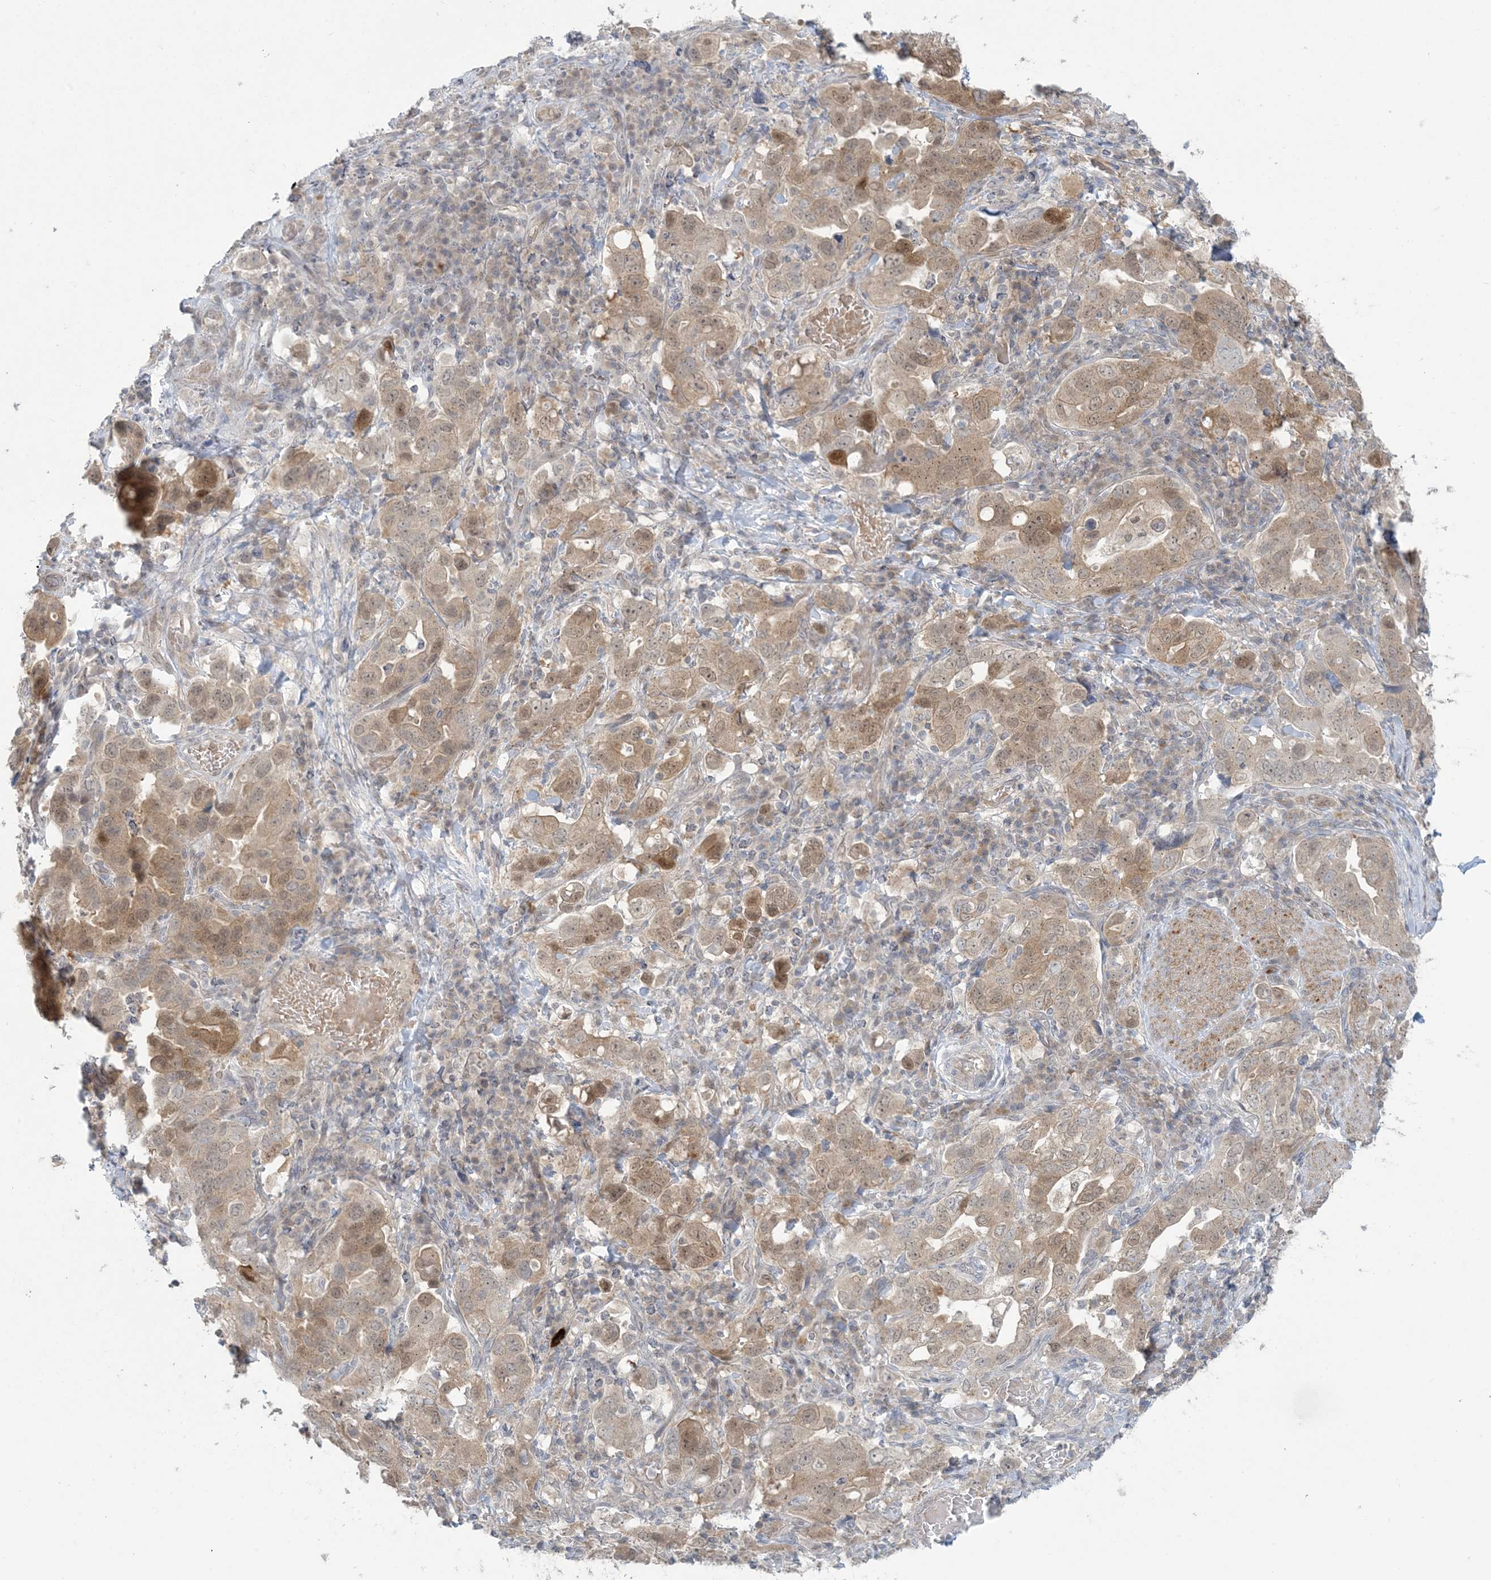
{"staining": {"intensity": "moderate", "quantity": ">75%", "location": "cytoplasmic/membranous,nuclear"}, "tissue": "stomach cancer", "cell_type": "Tumor cells", "image_type": "cancer", "snomed": [{"axis": "morphology", "description": "Adenocarcinoma, NOS"}, {"axis": "topography", "description": "Stomach, upper"}], "caption": "A medium amount of moderate cytoplasmic/membranous and nuclear positivity is present in about >75% of tumor cells in stomach adenocarcinoma tissue.", "gene": "NRBP2", "patient": {"sex": "male", "age": 62}}